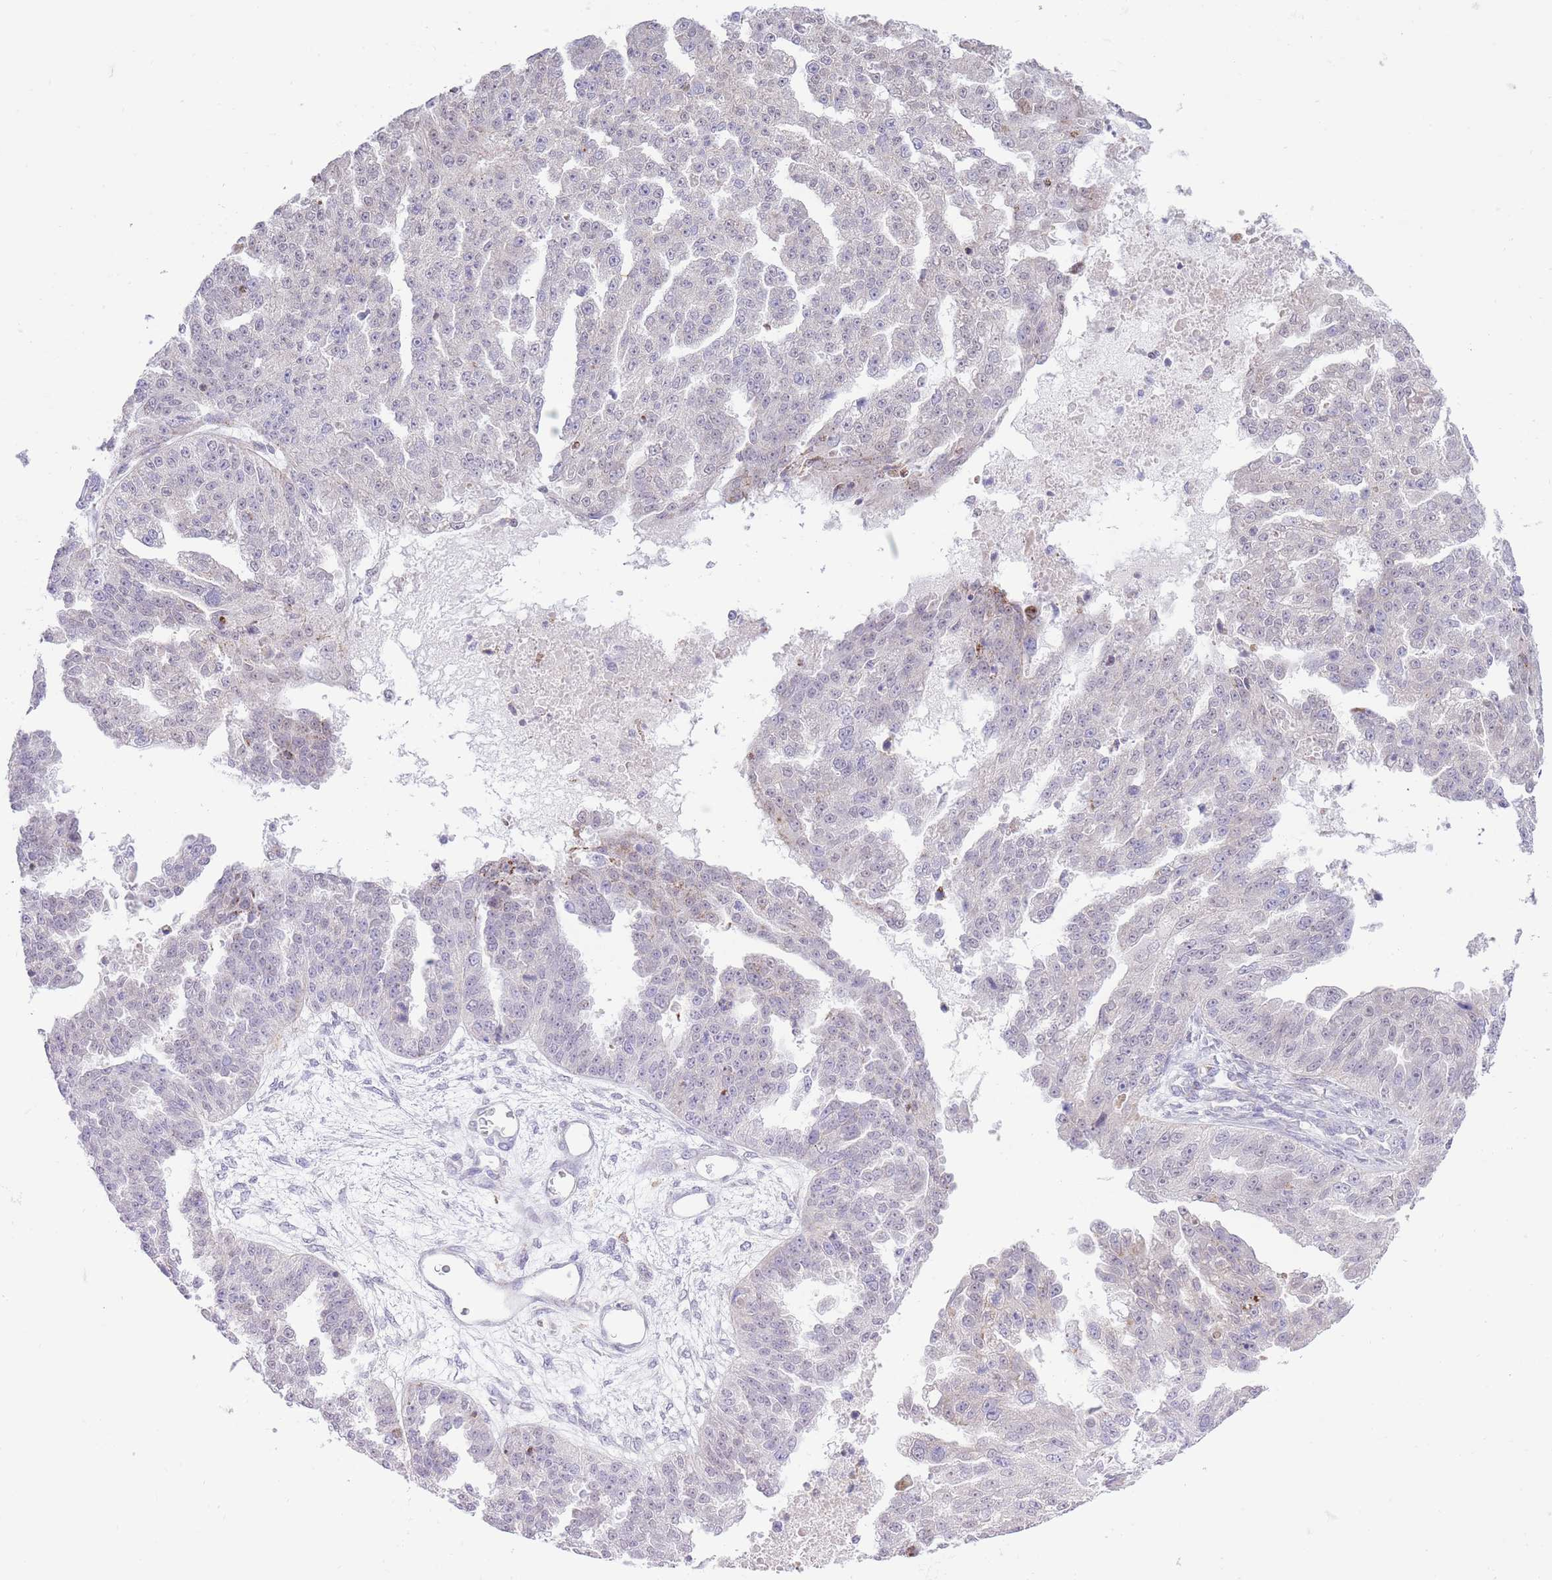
{"staining": {"intensity": "negative", "quantity": "none", "location": "none"}, "tissue": "ovarian cancer", "cell_type": "Tumor cells", "image_type": "cancer", "snomed": [{"axis": "morphology", "description": "Cystadenocarcinoma, serous, NOS"}, {"axis": "topography", "description": "Ovary"}], "caption": "This is an IHC micrograph of human ovarian serous cystadenocarcinoma. There is no expression in tumor cells.", "gene": "DENND2D", "patient": {"sex": "female", "age": 58}}